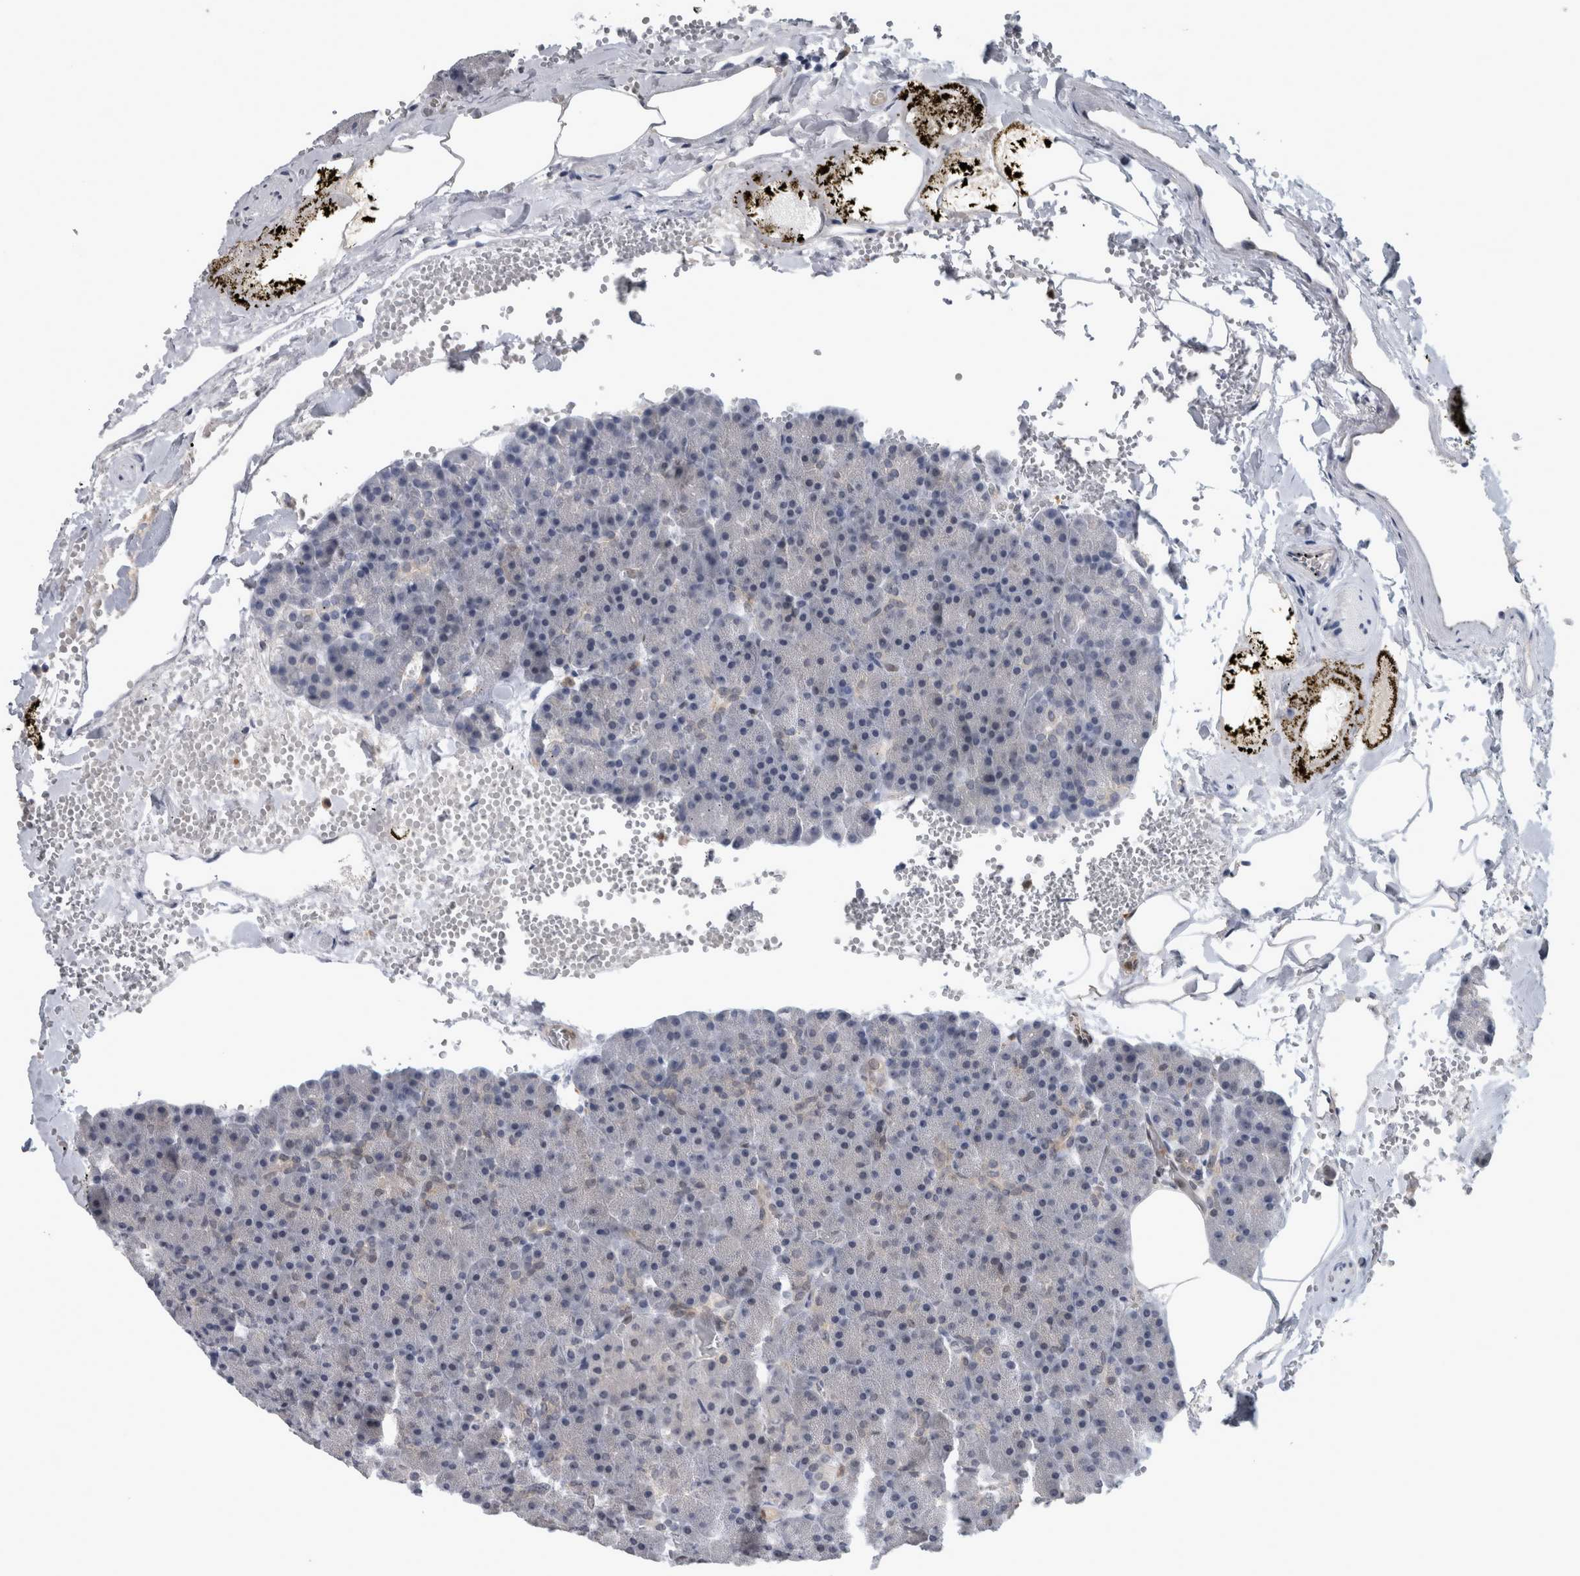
{"staining": {"intensity": "weak", "quantity": "<25%", "location": "cytoplasmic/membranous"}, "tissue": "pancreas", "cell_type": "Exocrine glandular cells", "image_type": "normal", "snomed": [{"axis": "morphology", "description": "Normal tissue, NOS"}, {"axis": "morphology", "description": "Carcinoid, malignant, NOS"}, {"axis": "topography", "description": "Pancreas"}], "caption": "The micrograph displays no staining of exocrine glandular cells in unremarkable pancreas.", "gene": "NAPRT", "patient": {"sex": "female", "age": 35}}